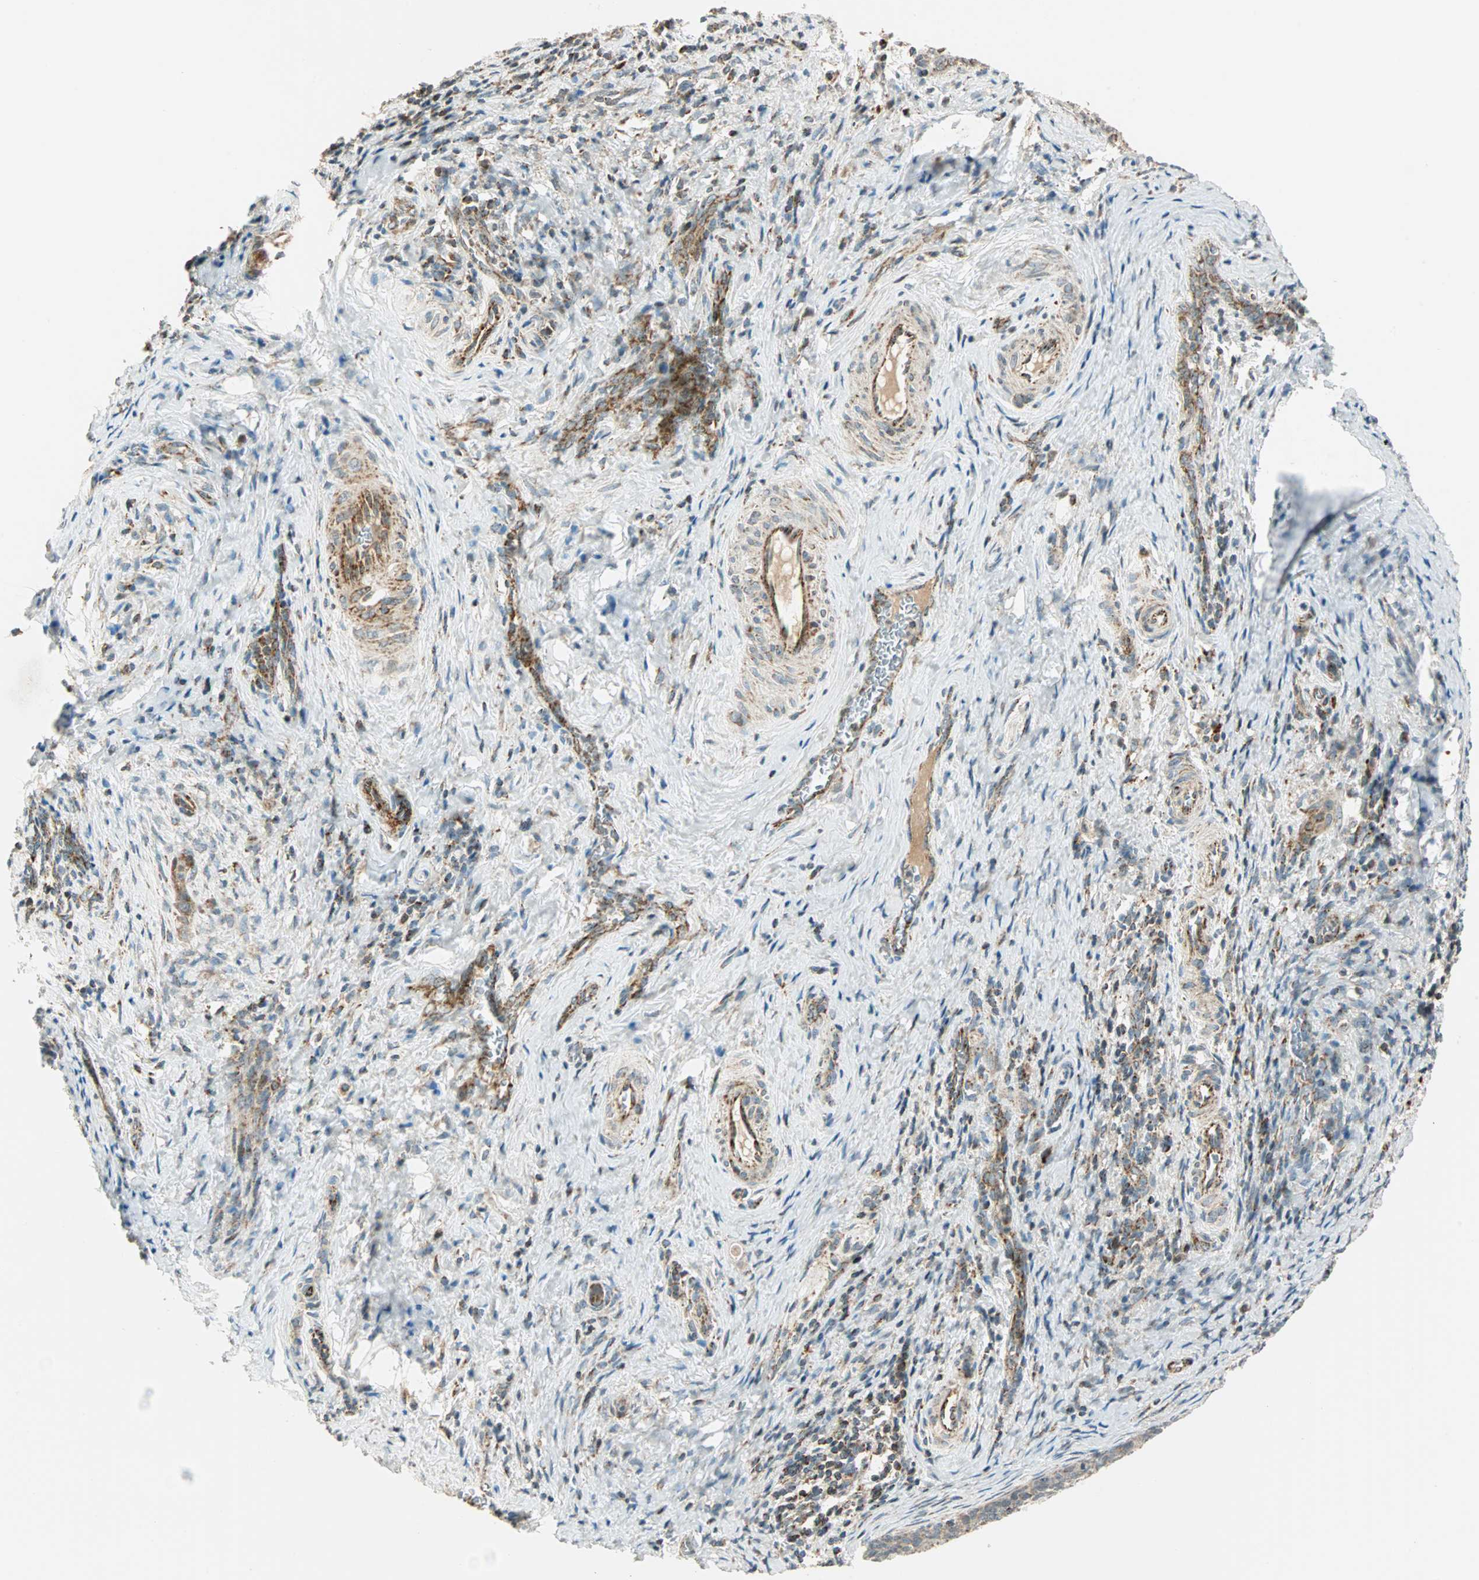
{"staining": {"intensity": "weak", "quantity": "25%-75%", "location": "cytoplasmic/membranous"}, "tissue": "cervical cancer", "cell_type": "Tumor cells", "image_type": "cancer", "snomed": [{"axis": "morphology", "description": "Squamous cell carcinoma, NOS"}, {"axis": "topography", "description": "Cervix"}], "caption": "This micrograph reveals immunohistochemistry (IHC) staining of cervical cancer, with low weak cytoplasmic/membranous expression in approximately 25%-75% of tumor cells.", "gene": "SPRY4", "patient": {"sex": "female", "age": 33}}